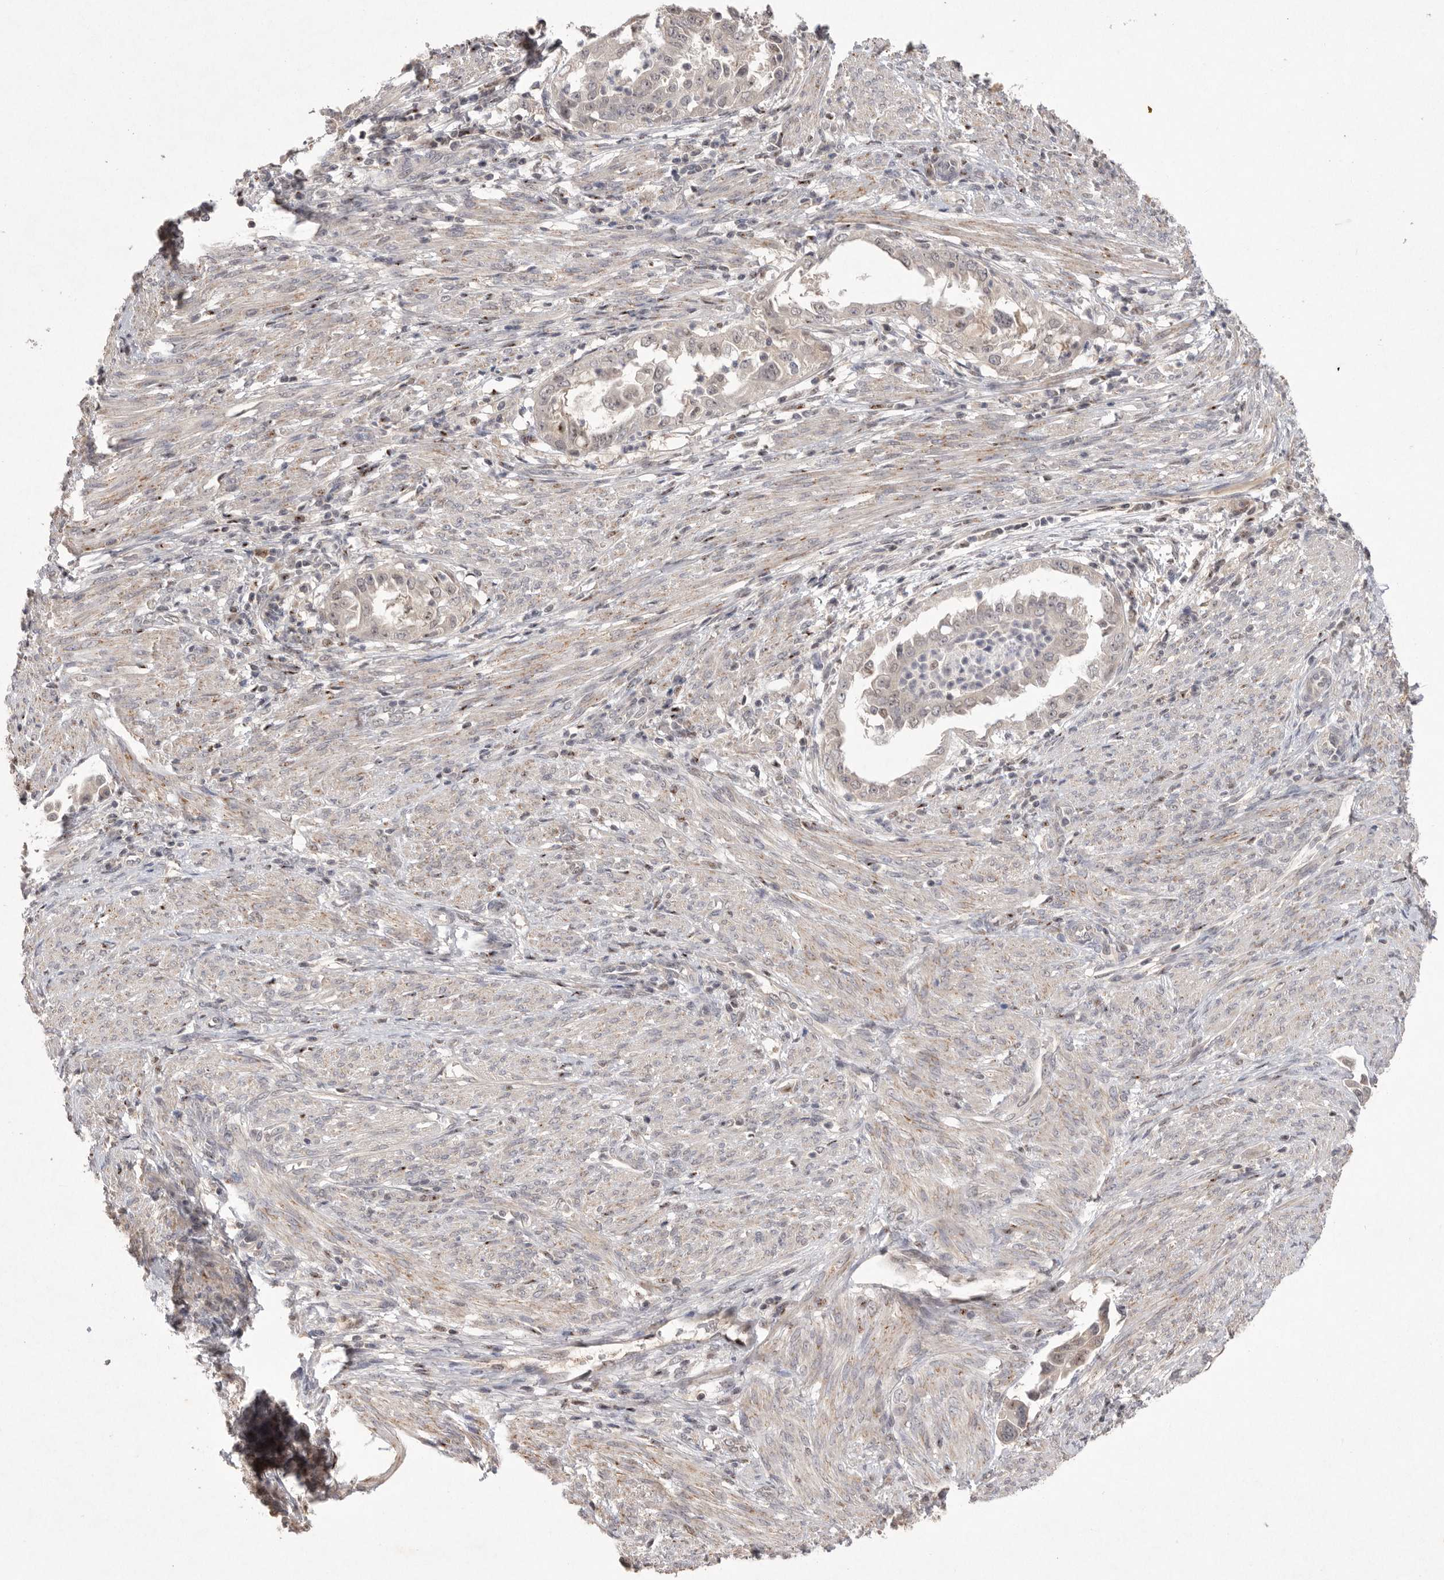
{"staining": {"intensity": "negative", "quantity": "none", "location": "none"}, "tissue": "endometrial cancer", "cell_type": "Tumor cells", "image_type": "cancer", "snomed": [{"axis": "morphology", "description": "Adenocarcinoma, NOS"}, {"axis": "topography", "description": "Endometrium"}], "caption": "Immunohistochemistry (IHC) of endometrial adenocarcinoma reveals no staining in tumor cells.", "gene": "HUS1", "patient": {"sex": "female", "age": 85}}